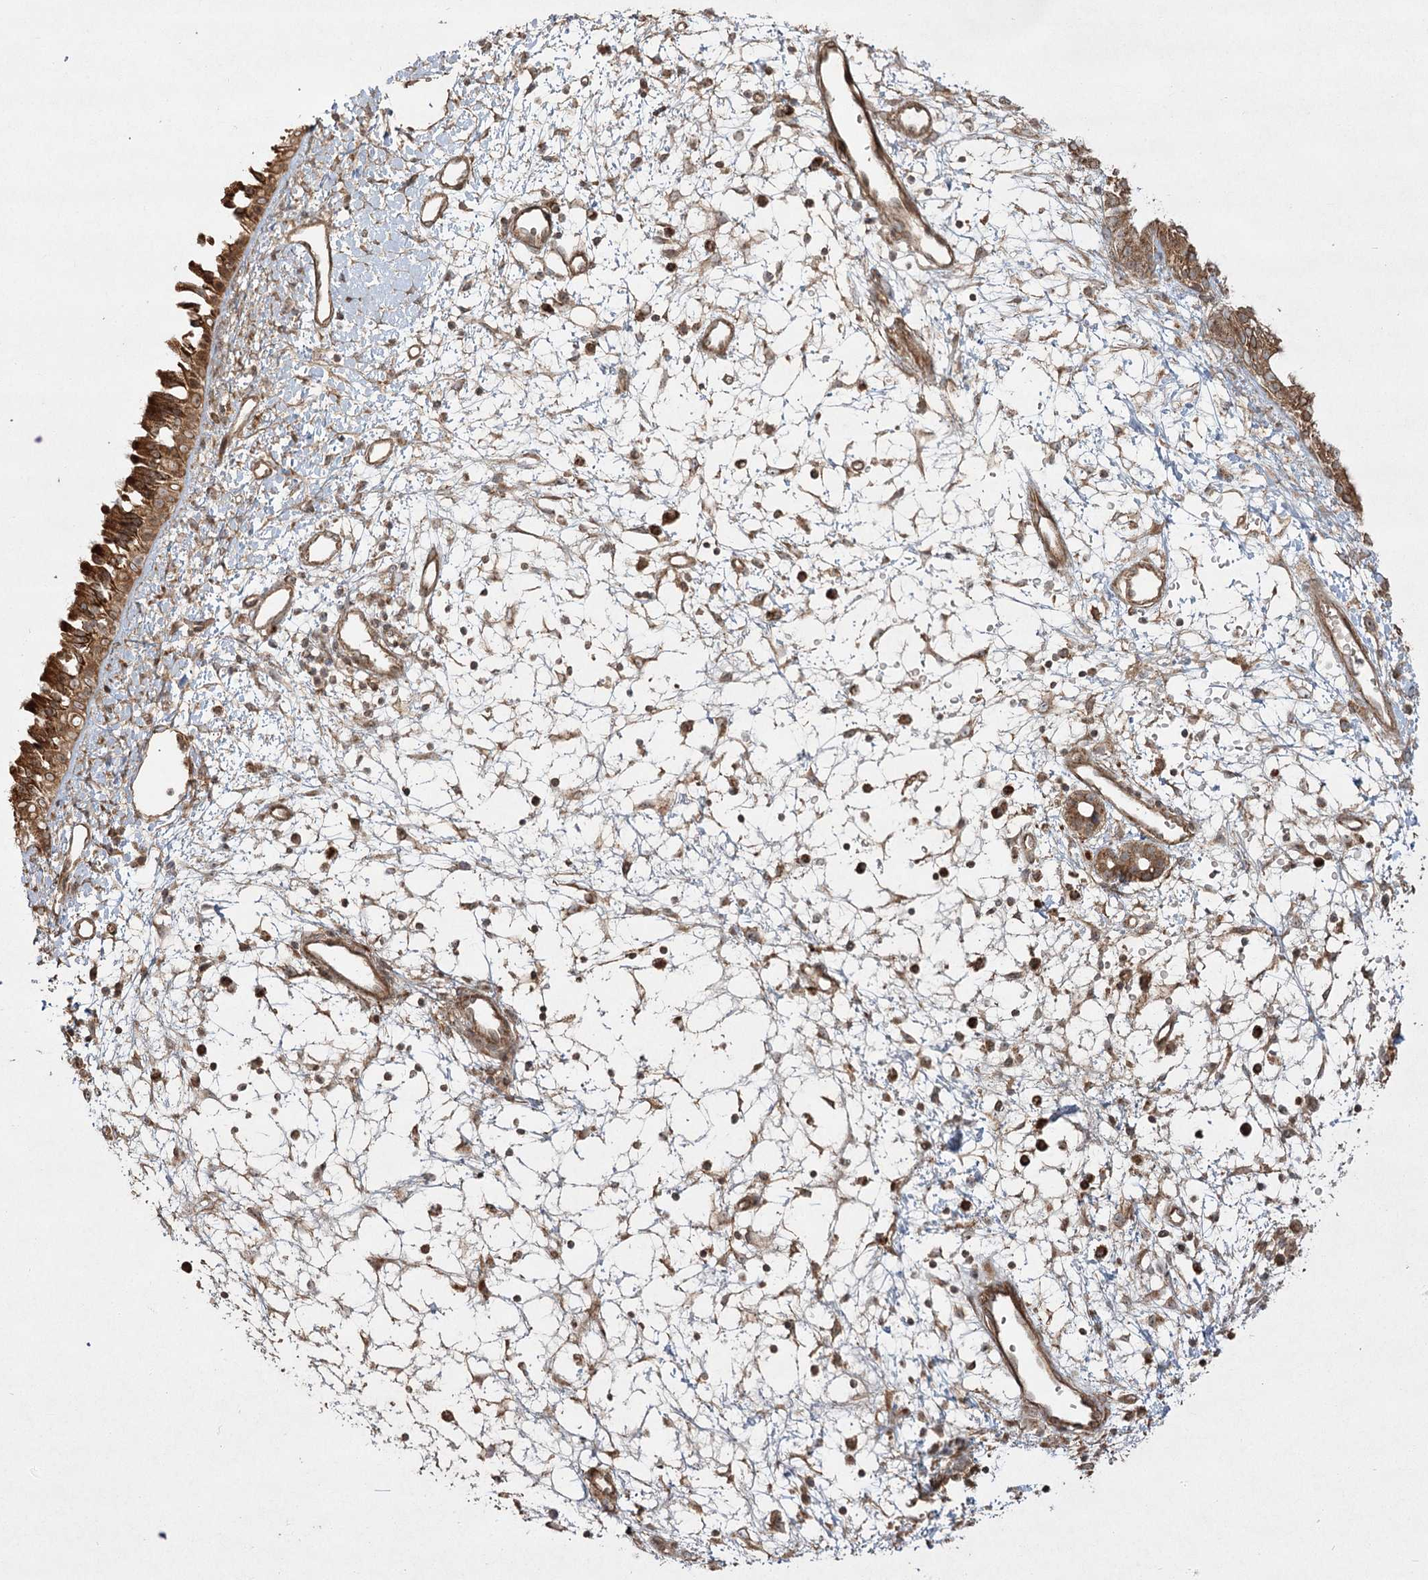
{"staining": {"intensity": "strong", "quantity": ">75%", "location": "cytoplasmic/membranous"}, "tissue": "nasopharynx", "cell_type": "Respiratory epithelial cells", "image_type": "normal", "snomed": [{"axis": "morphology", "description": "Normal tissue, NOS"}, {"axis": "topography", "description": "Nasopharynx"}], "caption": "Respiratory epithelial cells exhibit strong cytoplasmic/membranous staining in about >75% of cells in normal nasopharynx. Nuclei are stained in blue.", "gene": "CPLANE1", "patient": {"sex": "male", "age": 22}}